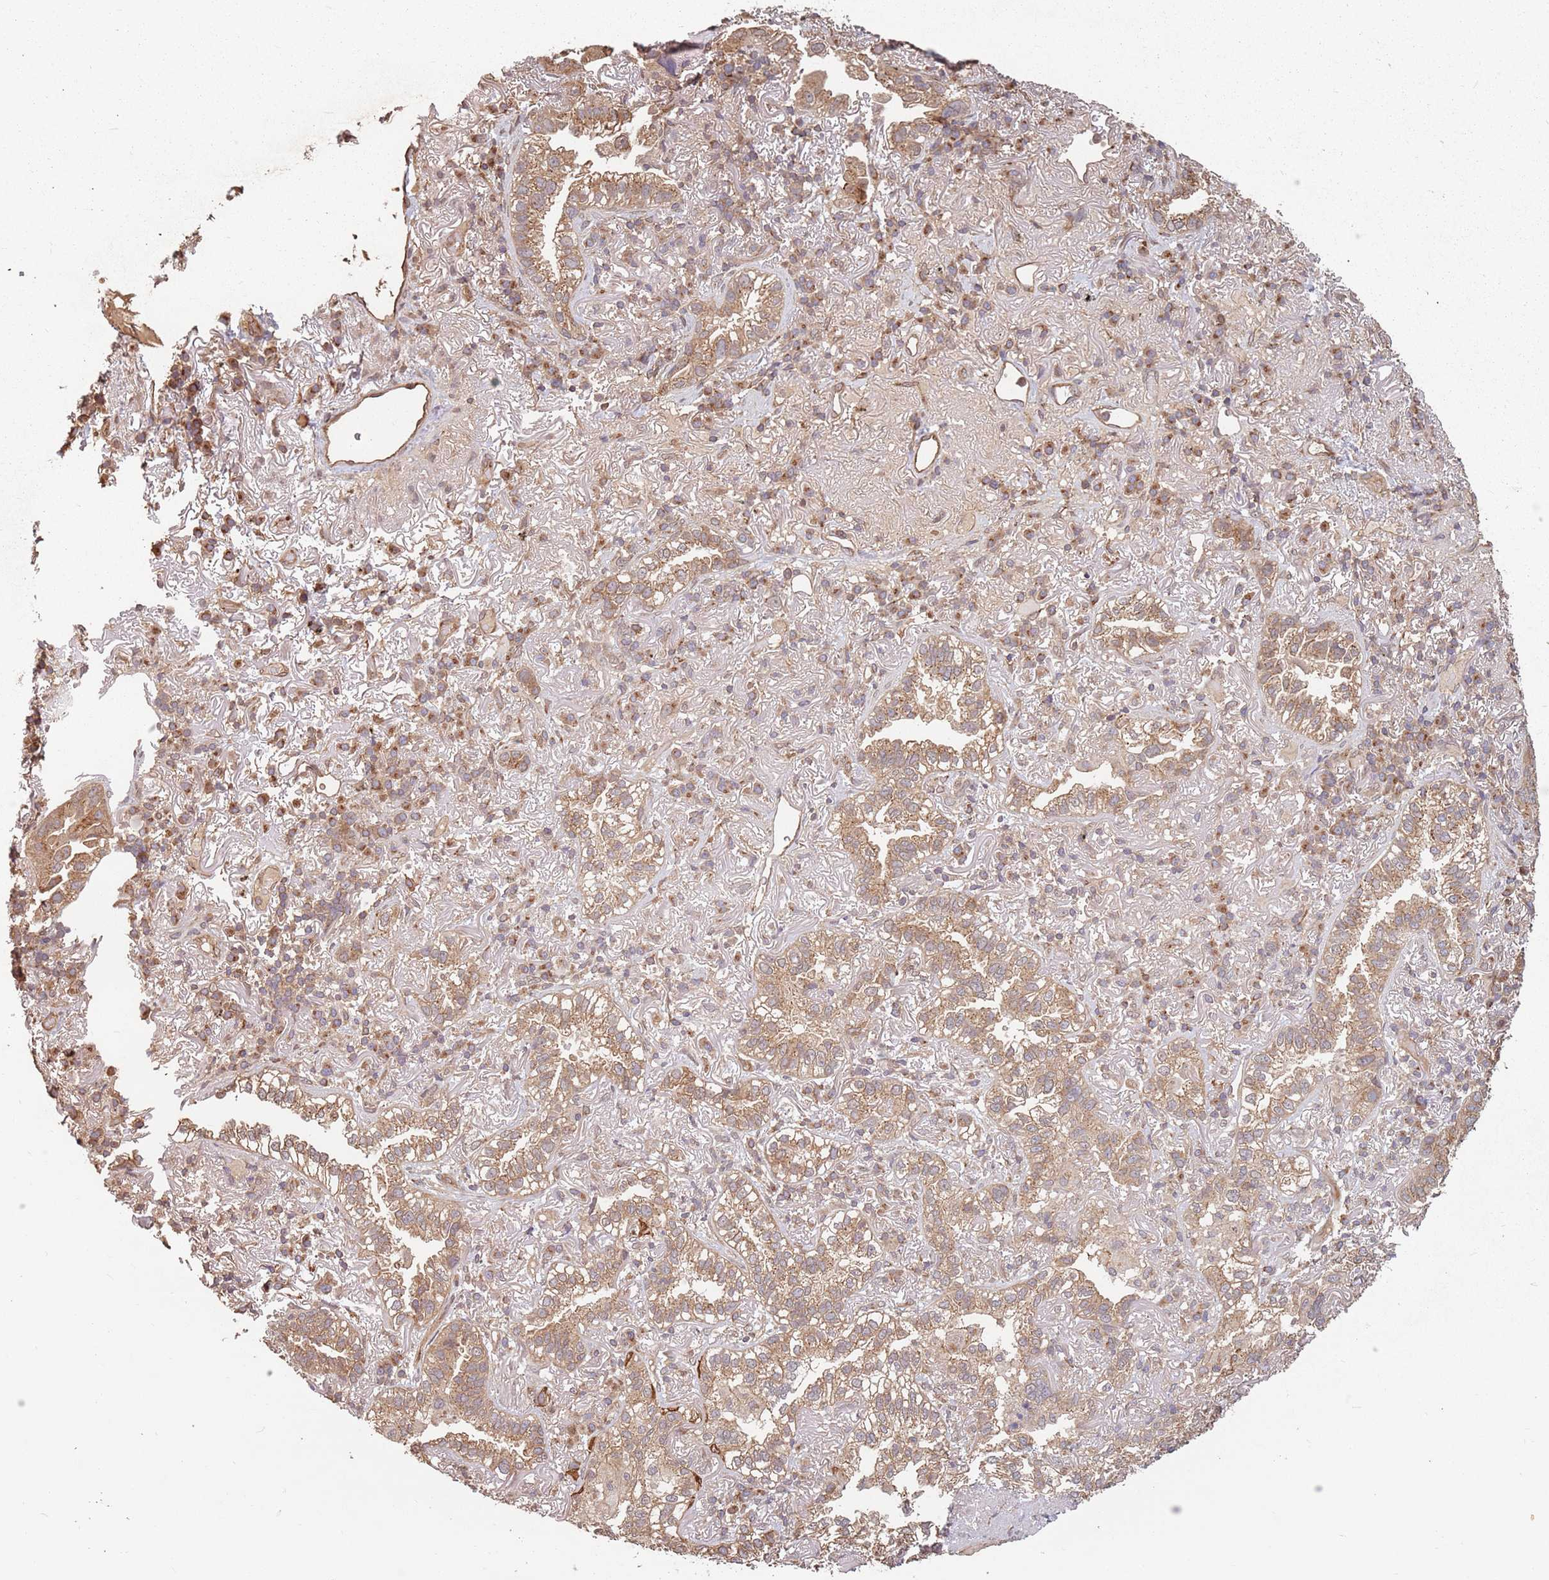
{"staining": {"intensity": "moderate", "quantity": ">75%", "location": "cytoplasmic/membranous"}, "tissue": "lung cancer", "cell_type": "Tumor cells", "image_type": "cancer", "snomed": [{"axis": "morphology", "description": "Adenocarcinoma, NOS"}, {"axis": "topography", "description": "Lung"}], "caption": "Lung cancer was stained to show a protein in brown. There is medium levels of moderate cytoplasmic/membranous staining in approximately >75% of tumor cells.", "gene": "C3orf14", "patient": {"sex": "female", "age": 69}}